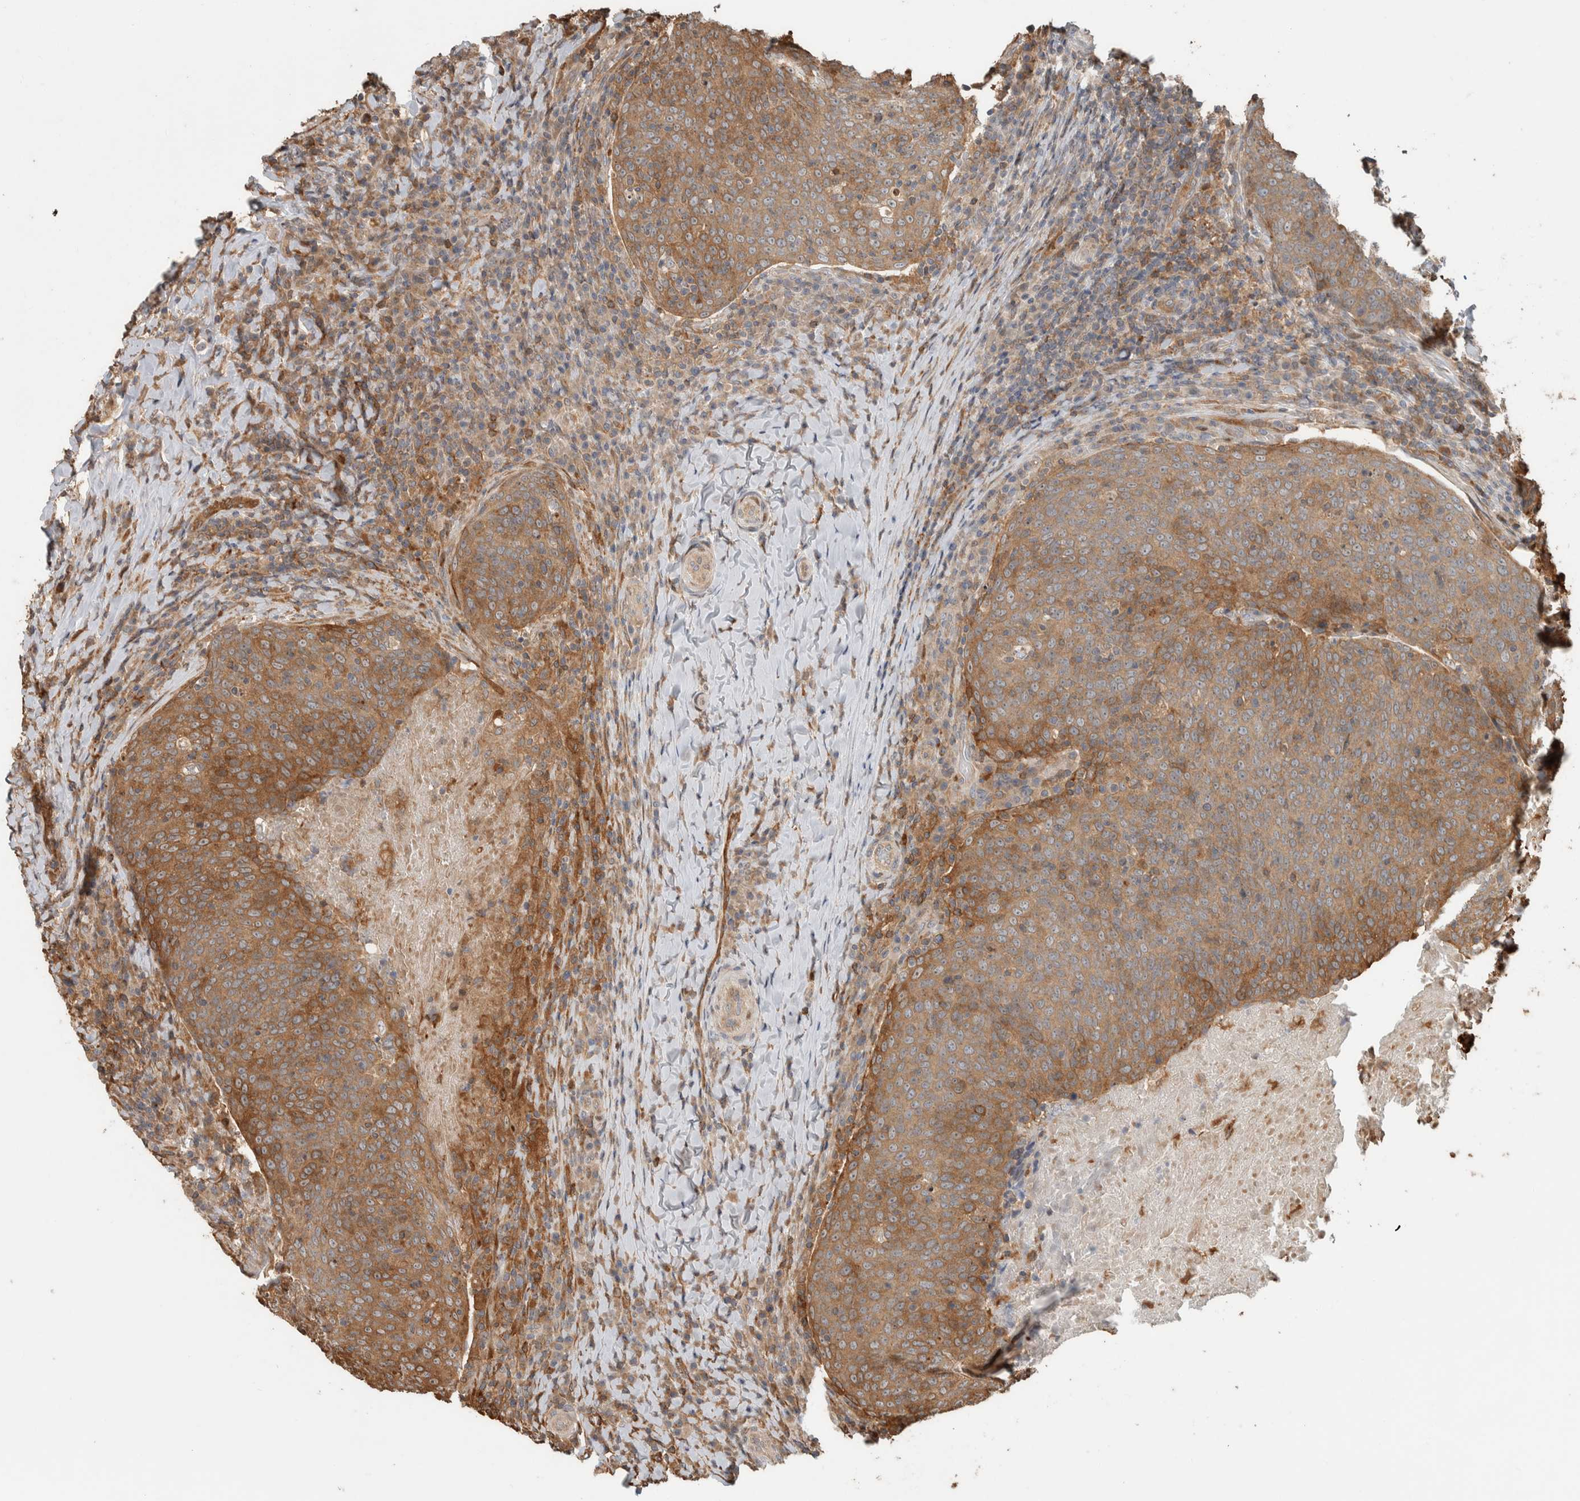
{"staining": {"intensity": "moderate", "quantity": ">75%", "location": "cytoplasmic/membranous"}, "tissue": "head and neck cancer", "cell_type": "Tumor cells", "image_type": "cancer", "snomed": [{"axis": "morphology", "description": "Squamous cell carcinoma, NOS"}, {"axis": "morphology", "description": "Squamous cell carcinoma, metastatic, NOS"}, {"axis": "topography", "description": "Lymph node"}, {"axis": "topography", "description": "Head-Neck"}], "caption": "Tumor cells show medium levels of moderate cytoplasmic/membranous staining in approximately >75% of cells in metastatic squamous cell carcinoma (head and neck).", "gene": "CNTROB", "patient": {"sex": "male", "age": 62}}